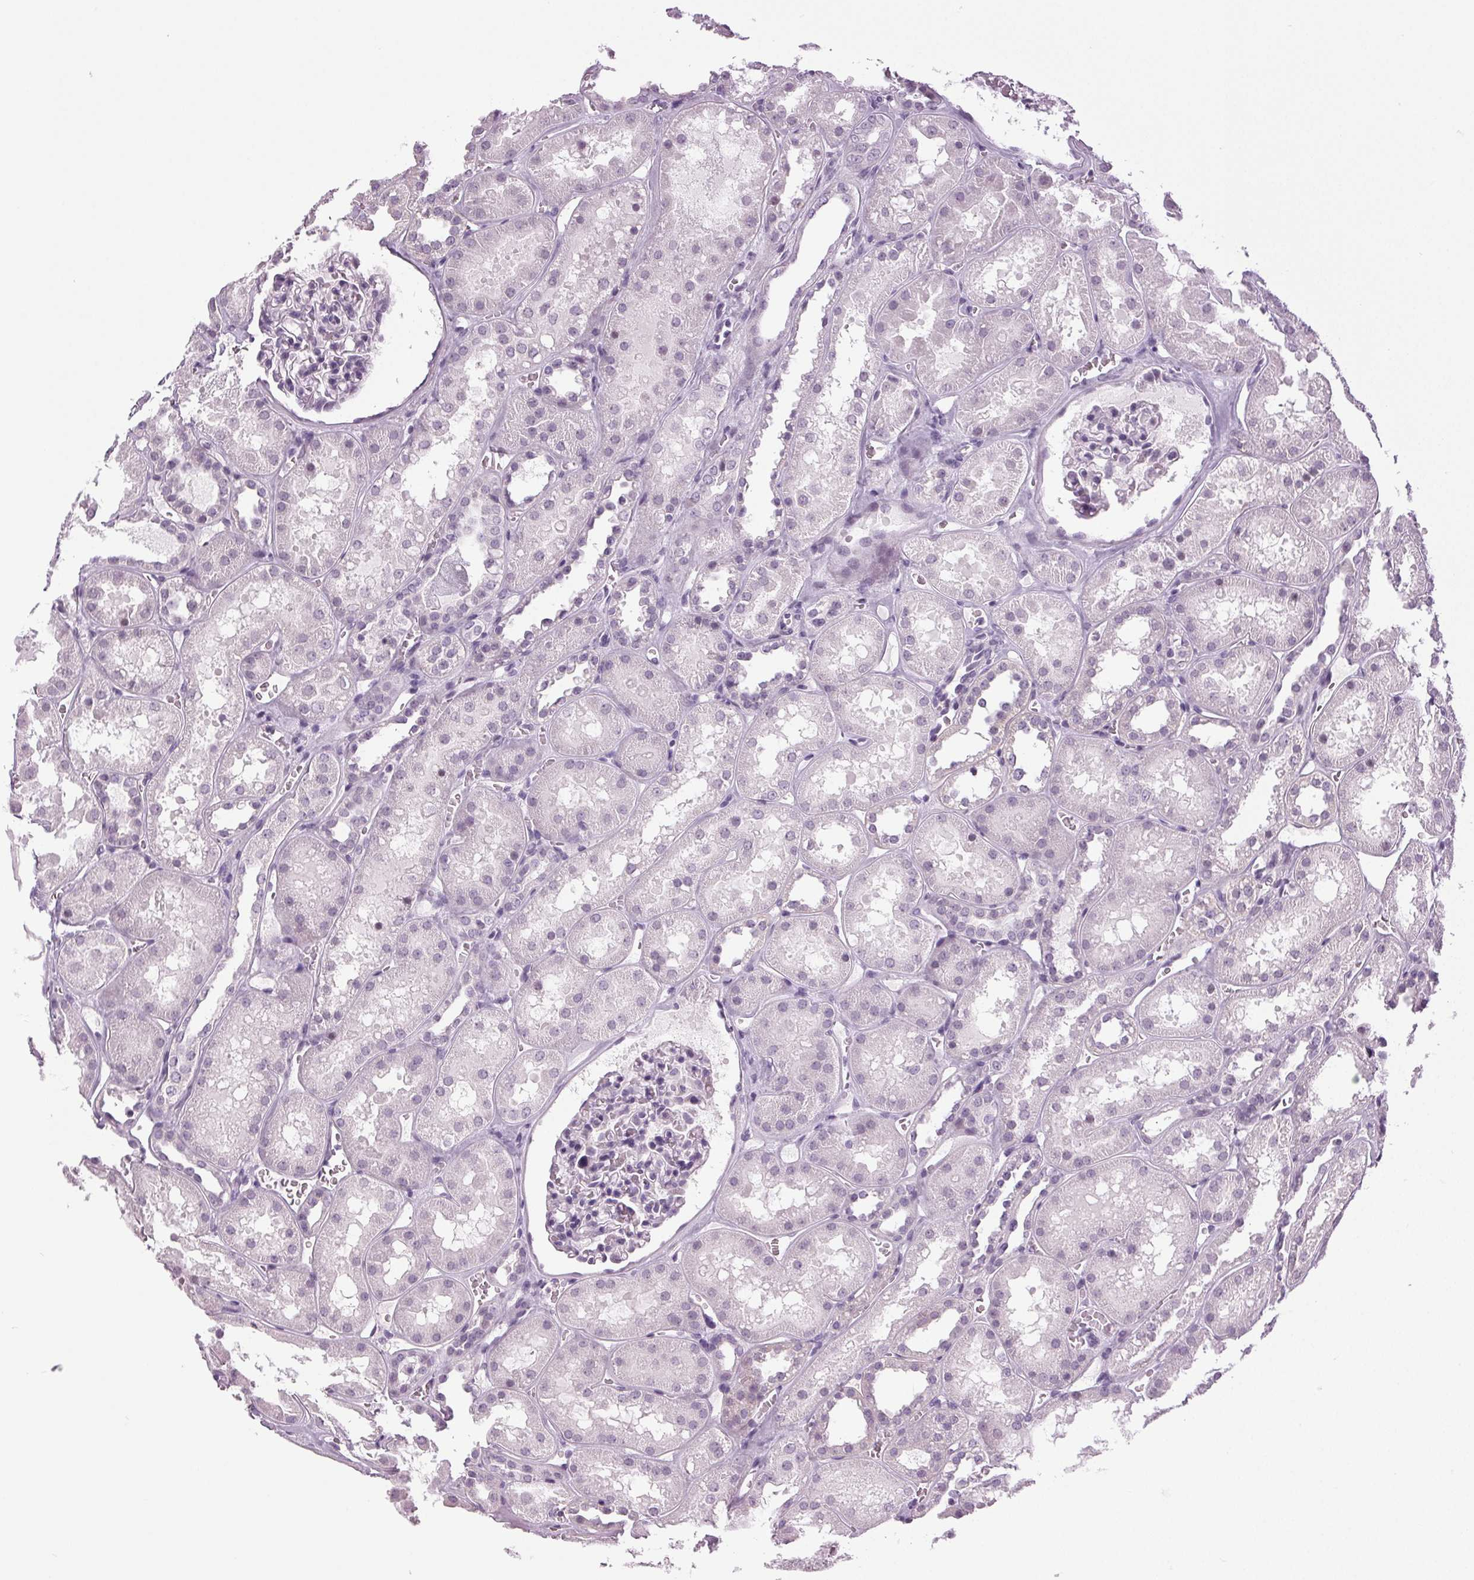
{"staining": {"intensity": "negative", "quantity": "none", "location": "none"}, "tissue": "kidney", "cell_type": "Cells in glomeruli", "image_type": "normal", "snomed": [{"axis": "morphology", "description": "Normal tissue, NOS"}, {"axis": "topography", "description": "Kidney"}], "caption": "Immunohistochemistry histopathology image of unremarkable kidney: kidney stained with DAB demonstrates no significant protein positivity in cells in glomeruli.", "gene": "DNAH12", "patient": {"sex": "female", "age": 41}}